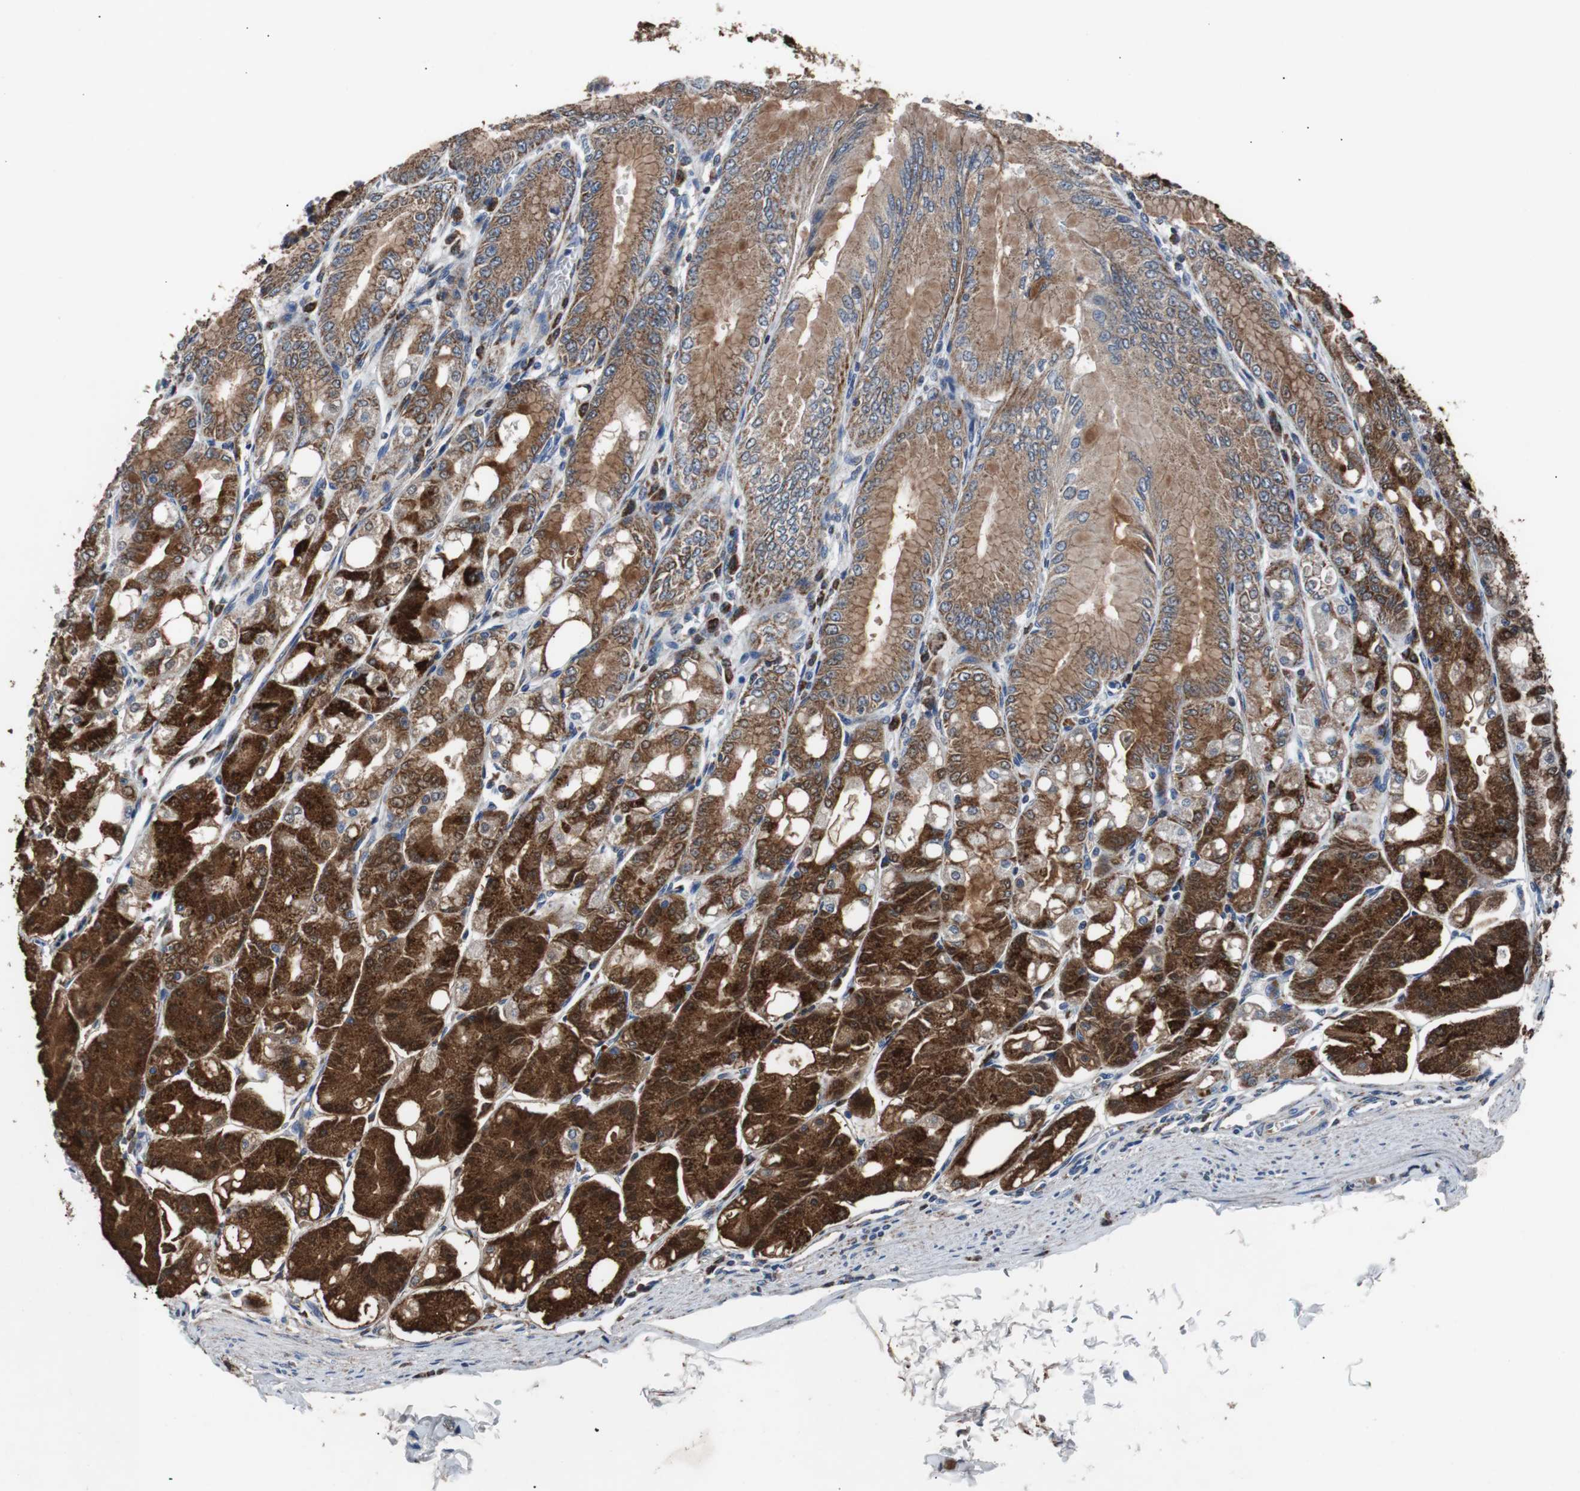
{"staining": {"intensity": "strong", "quantity": ">75%", "location": "cytoplasmic/membranous"}, "tissue": "stomach", "cell_type": "Glandular cells", "image_type": "normal", "snomed": [{"axis": "morphology", "description": "Normal tissue, NOS"}, {"axis": "topography", "description": "Stomach, lower"}], "caption": "Stomach stained for a protein demonstrates strong cytoplasmic/membranous positivity in glandular cells. Using DAB (brown) and hematoxylin (blue) stains, captured at high magnification using brightfield microscopy.", "gene": "PITRM1", "patient": {"sex": "male", "age": 71}}